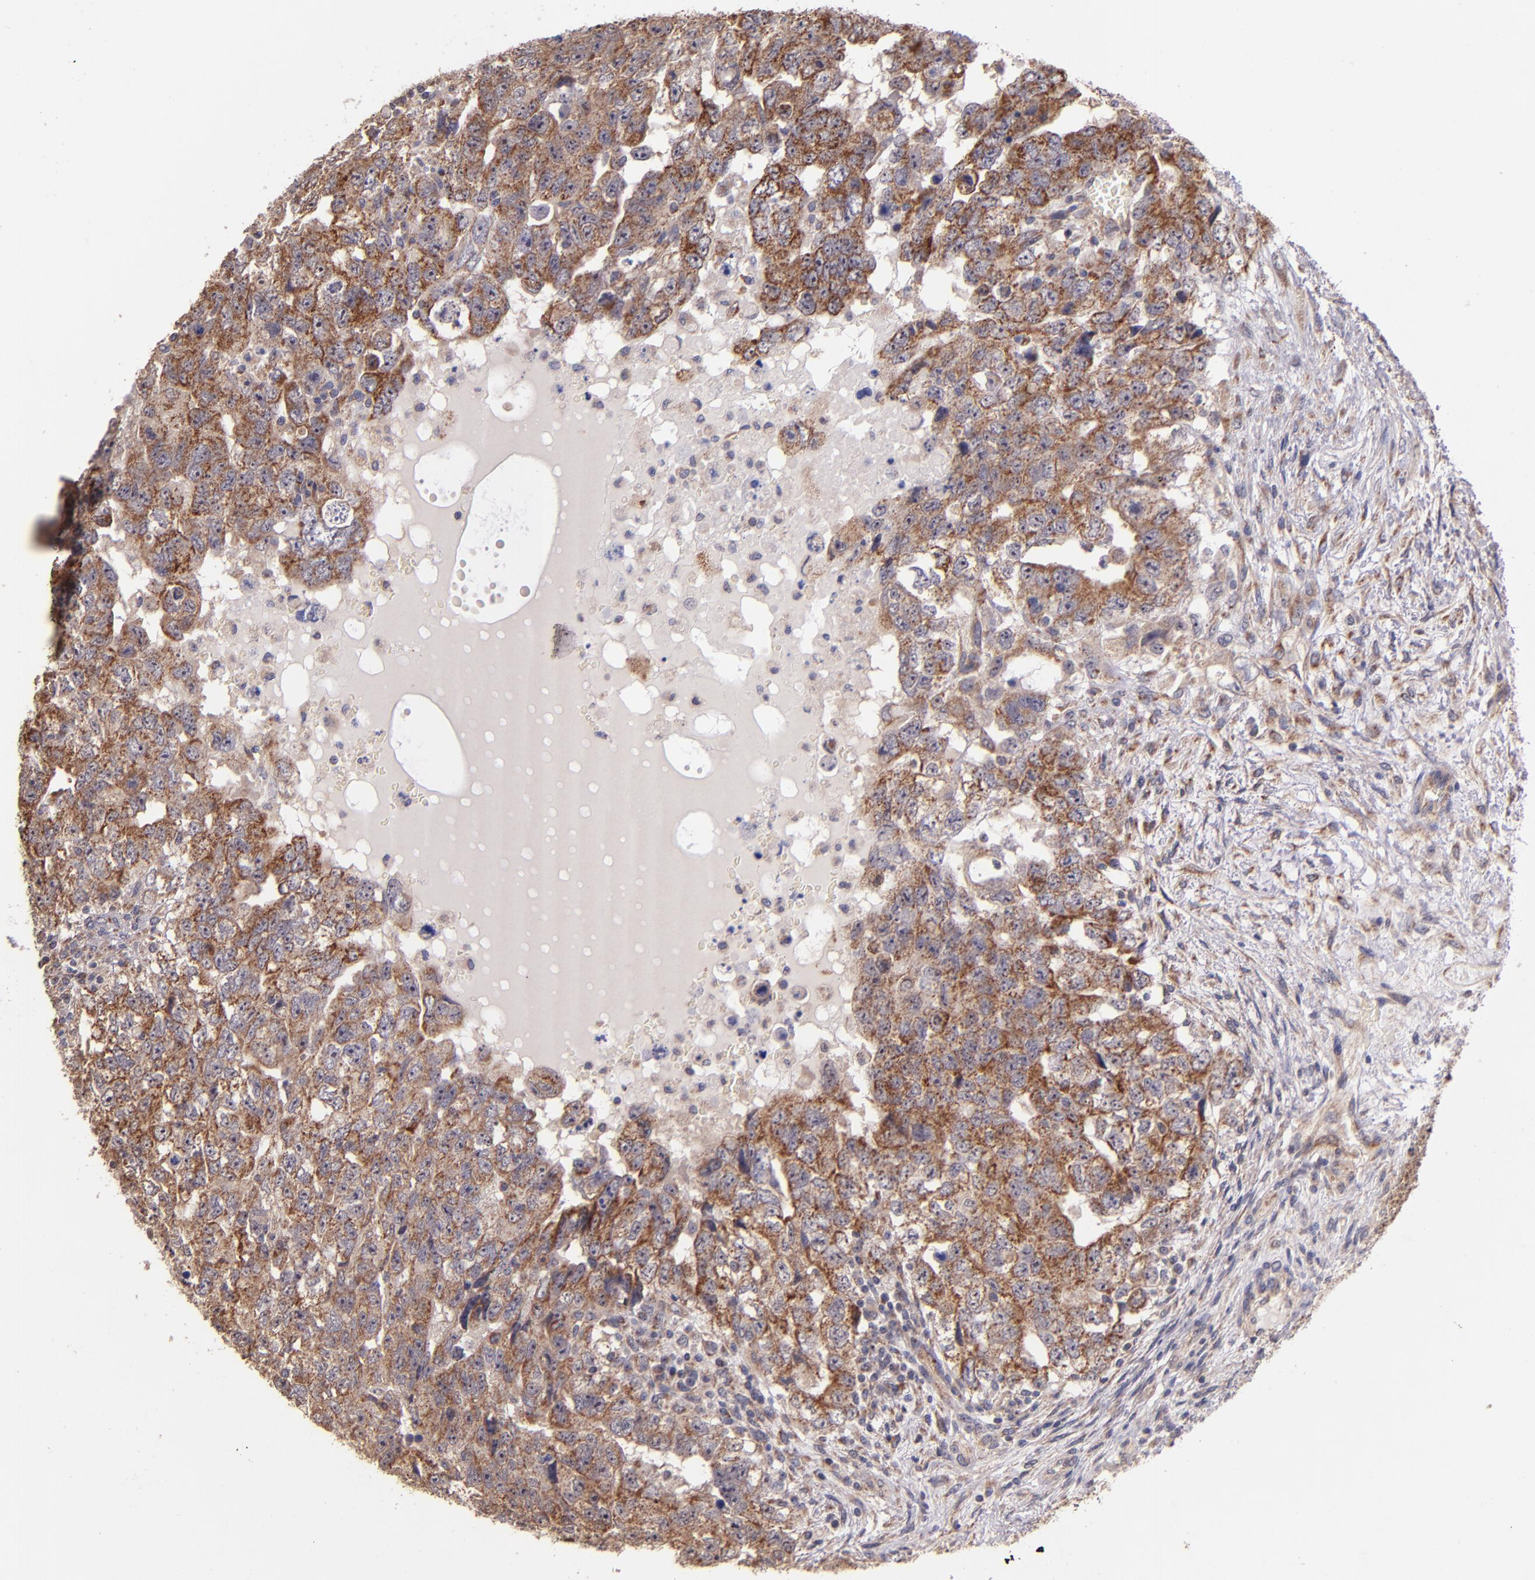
{"staining": {"intensity": "strong", "quantity": ">75%", "location": "cytoplasmic/membranous"}, "tissue": "testis cancer", "cell_type": "Tumor cells", "image_type": "cancer", "snomed": [{"axis": "morphology", "description": "Carcinoma, Embryonal, NOS"}, {"axis": "topography", "description": "Testis"}], "caption": "IHC (DAB) staining of human testis embryonal carcinoma reveals strong cytoplasmic/membranous protein positivity in approximately >75% of tumor cells. (Brightfield microscopy of DAB IHC at high magnification).", "gene": "SHC1", "patient": {"sex": "male", "age": 36}}